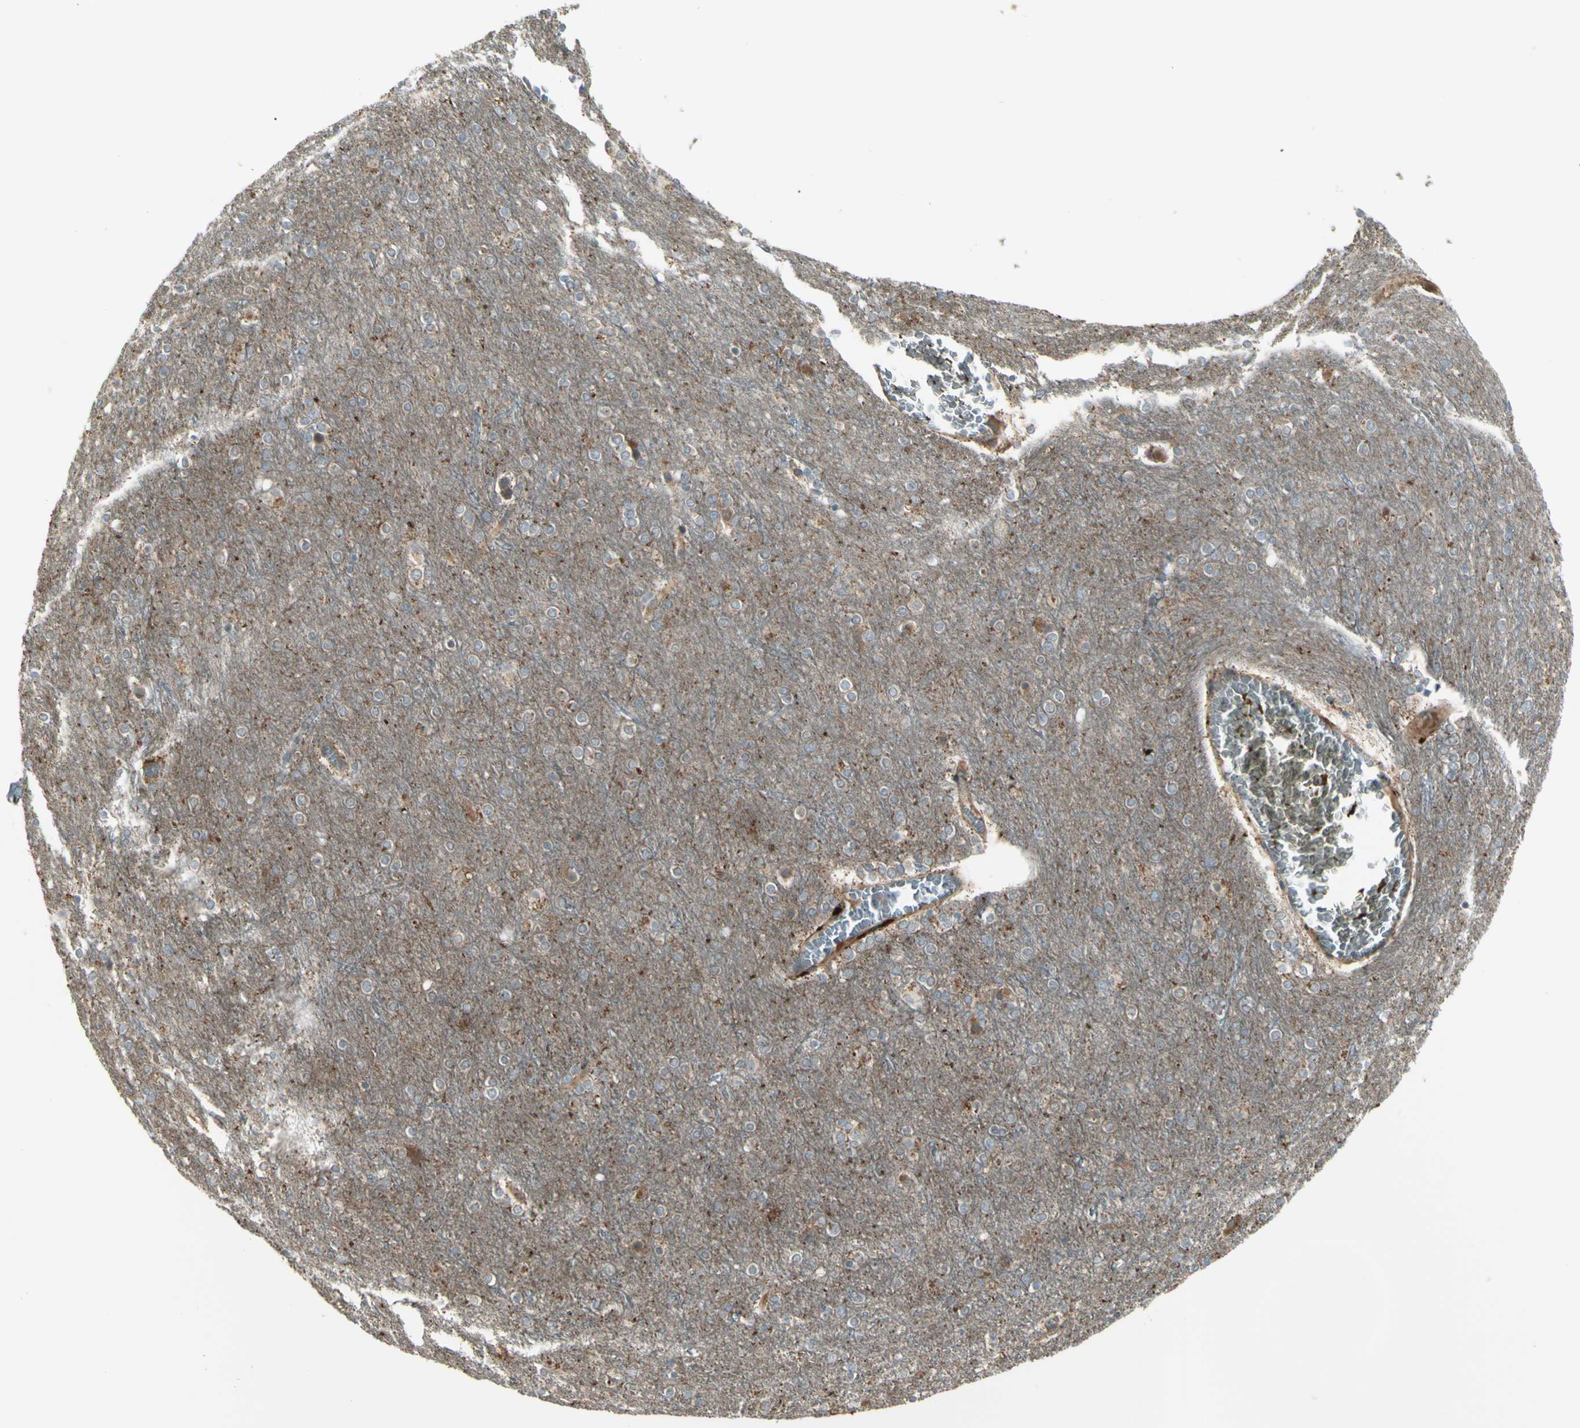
{"staining": {"intensity": "moderate", "quantity": "<25%", "location": "cytoplasmic/membranous"}, "tissue": "cerebral cortex", "cell_type": "Endothelial cells", "image_type": "normal", "snomed": [{"axis": "morphology", "description": "Normal tissue, NOS"}, {"axis": "topography", "description": "Cerebral cortex"}], "caption": "Approximately <25% of endothelial cells in benign cerebral cortex exhibit moderate cytoplasmic/membranous protein positivity as visualized by brown immunohistochemical staining.", "gene": "OSTM1", "patient": {"sex": "female", "age": 54}}